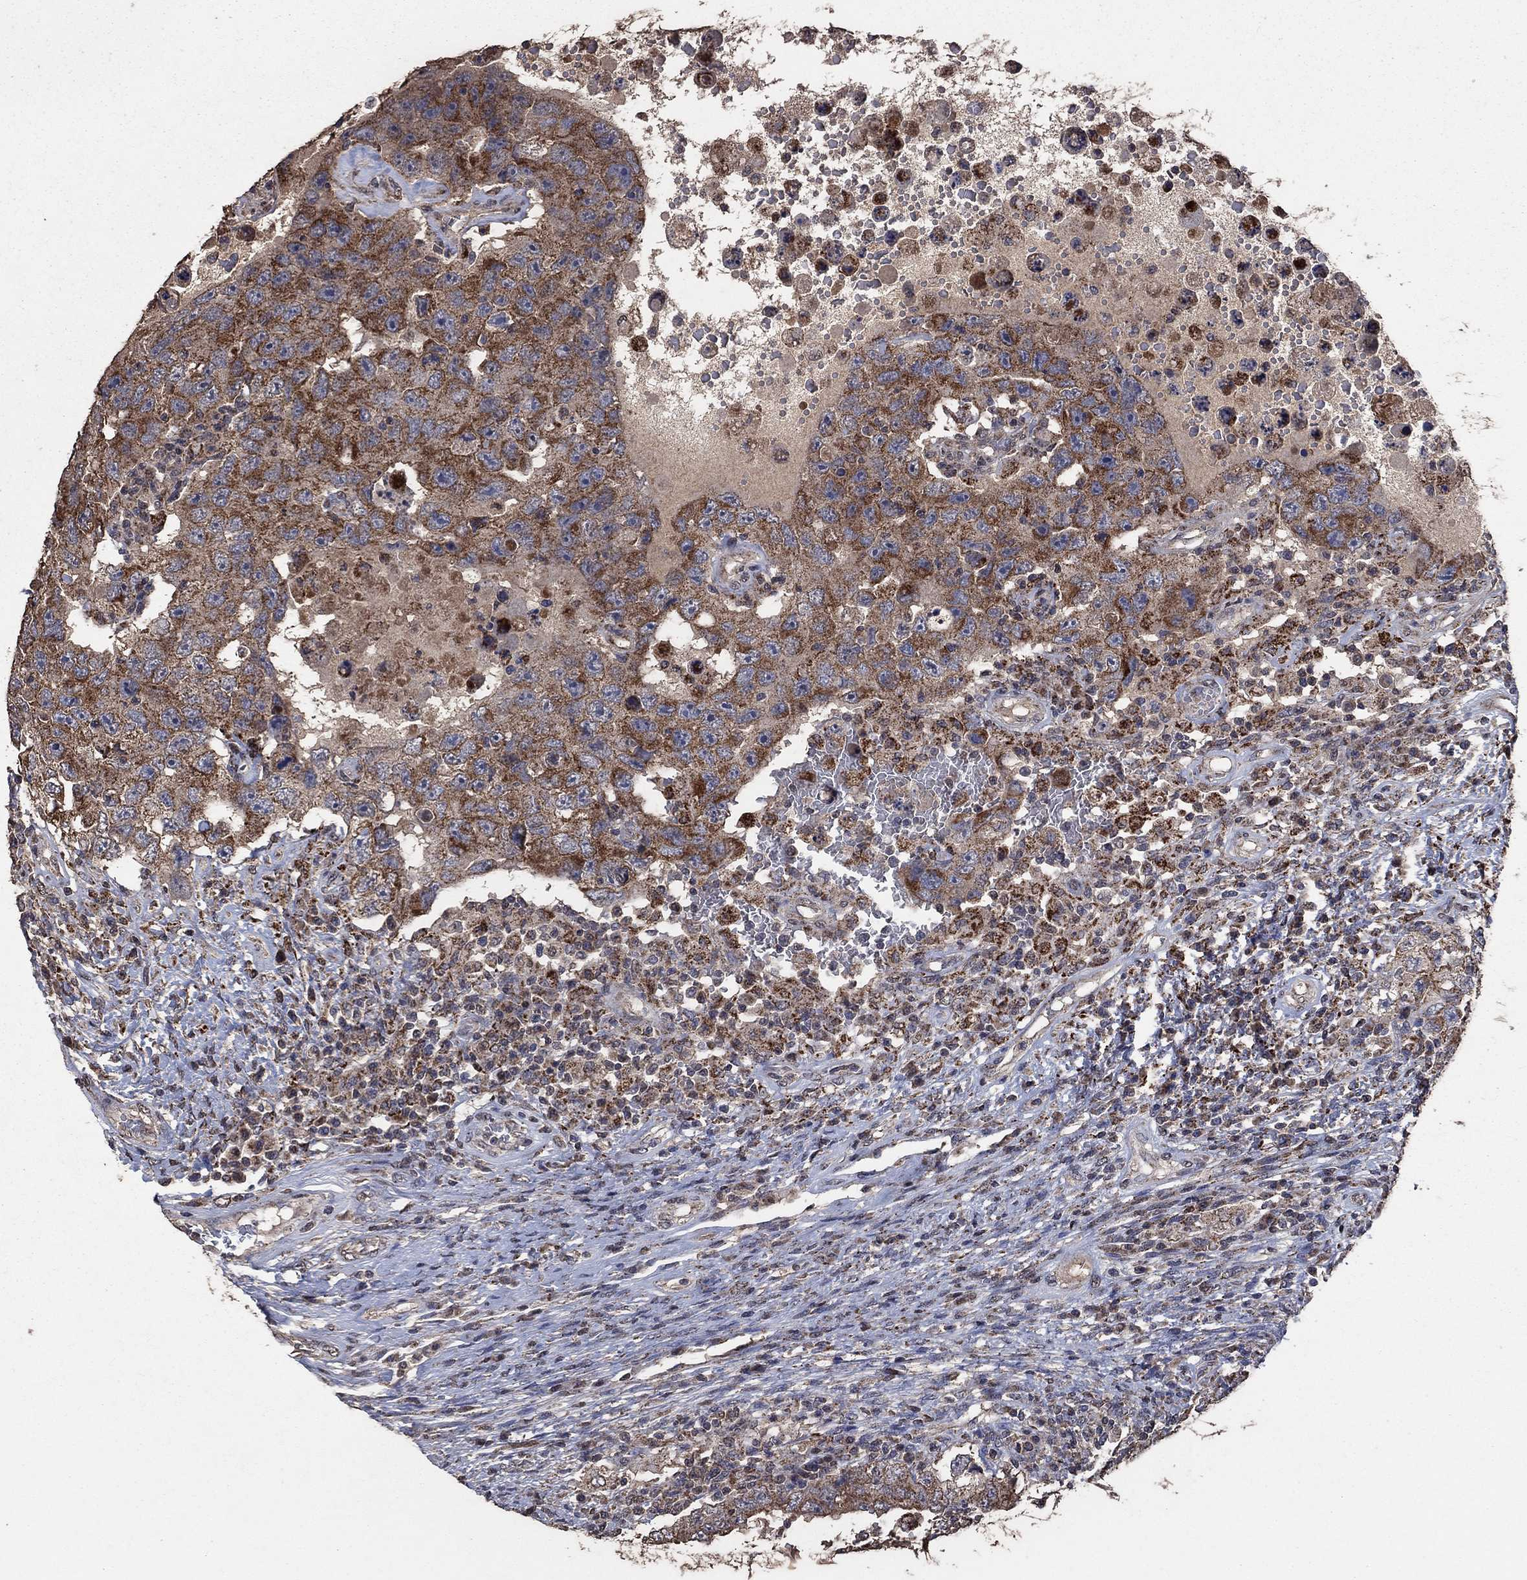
{"staining": {"intensity": "strong", "quantity": ">75%", "location": "cytoplasmic/membranous"}, "tissue": "testis cancer", "cell_type": "Tumor cells", "image_type": "cancer", "snomed": [{"axis": "morphology", "description": "Carcinoma, Embryonal, NOS"}, {"axis": "topography", "description": "Testis"}], "caption": "Immunohistochemistry (IHC) of human embryonal carcinoma (testis) shows high levels of strong cytoplasmic/membranous positivity in approximately >75% of tumor cells.", "gene": "MRPS24", "patient": {"sex": "male", "age": 26}}